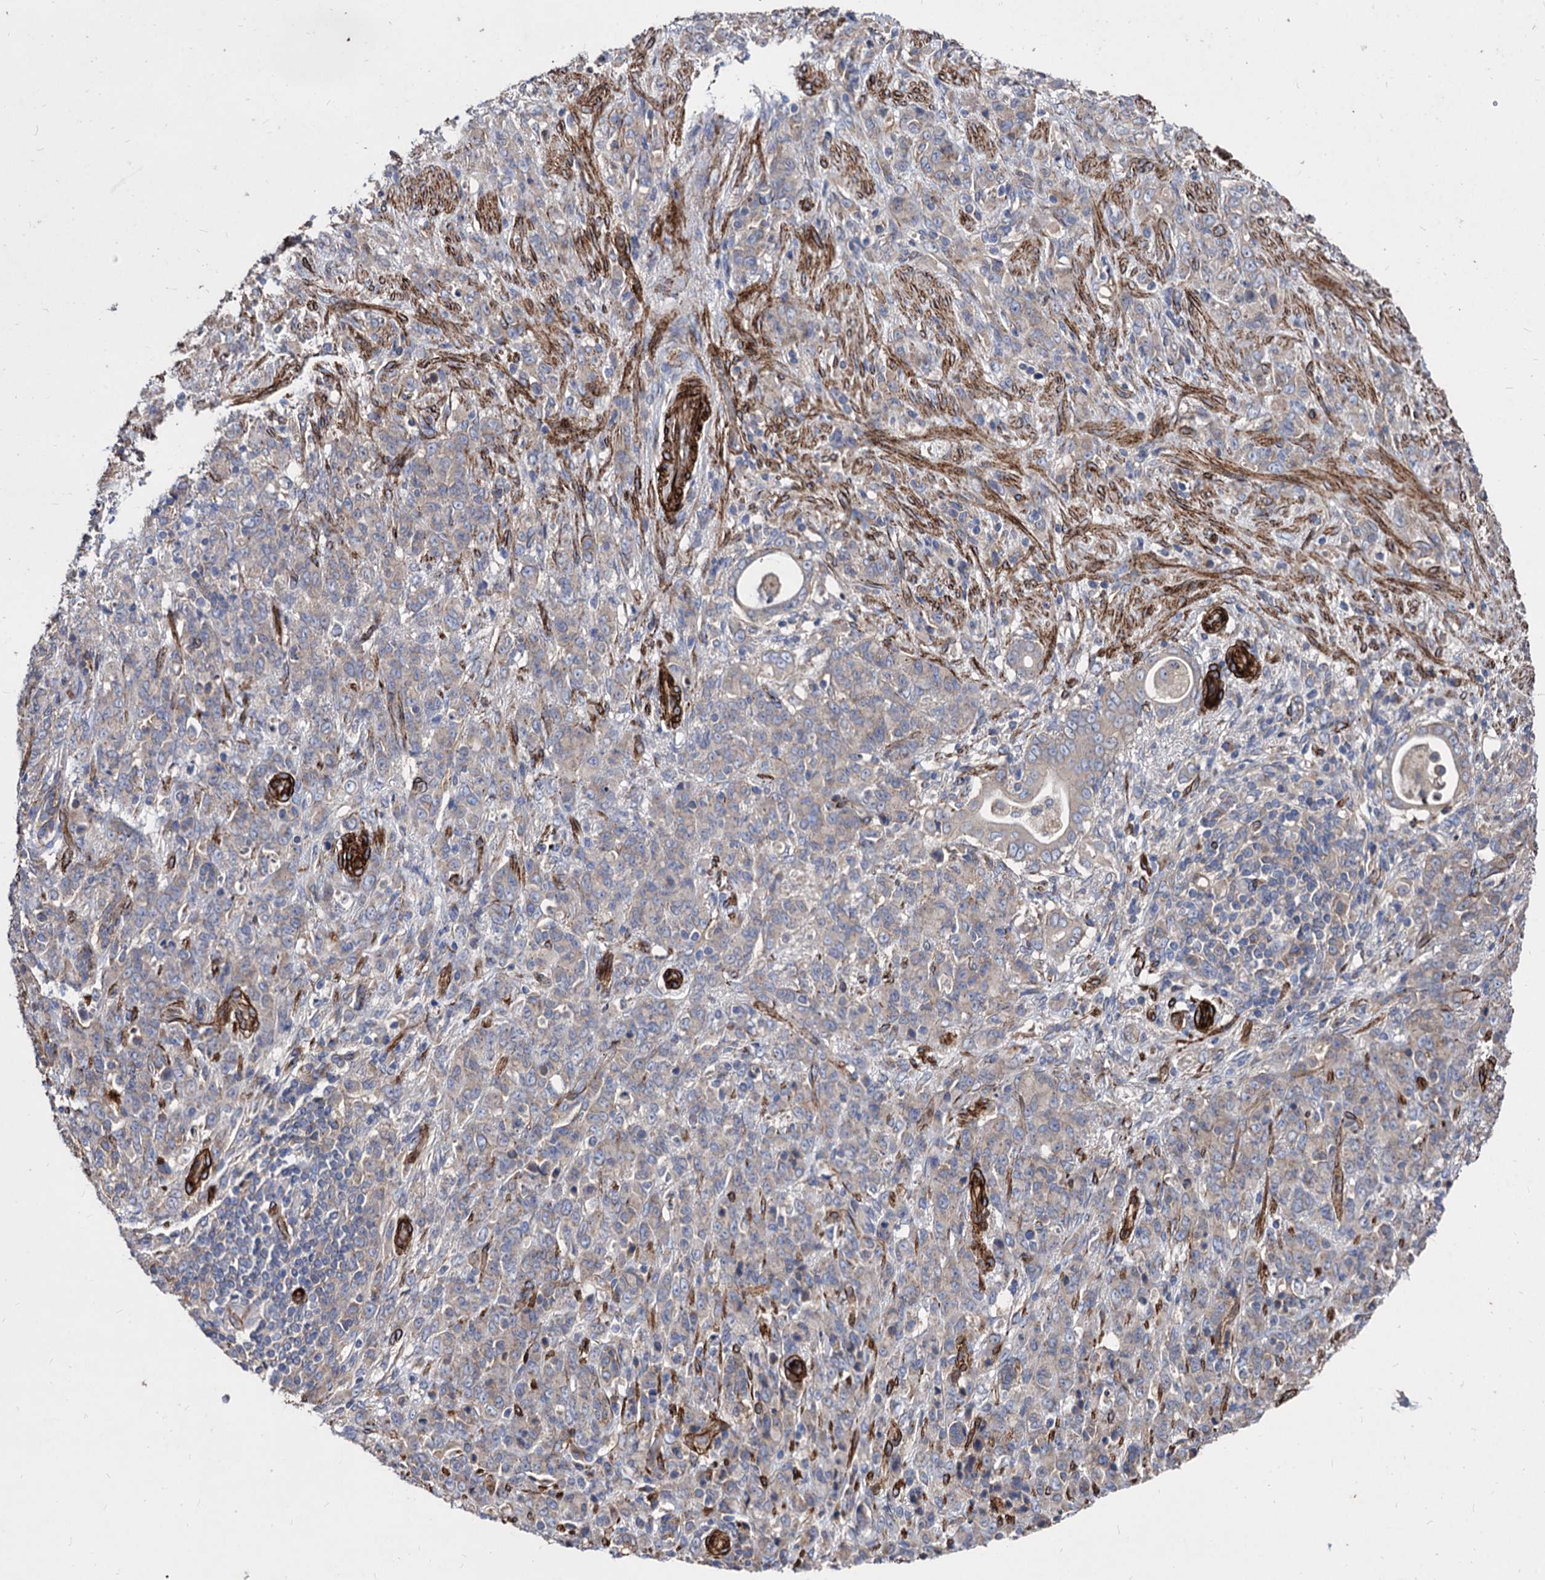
{"staining": {"intensity": "weak", "quantity": "<25%", "location": "cytoplasmic/membranous"}, "tissue": "stomach cancer", "cell_type": "Tumor cells", "image_type": "cancer", "snomed": [{"axis": "morphology", "description": "Adenocarcinoma, NOS"}, {"axis": "topography", "description": "Stomach"}], "caption": "The IHC image has no significant positivity in tumor cells of stomach adenocarcinoma tissue.", "gene": "WDR11", "patient": {"sex": "female", "age": 79}}